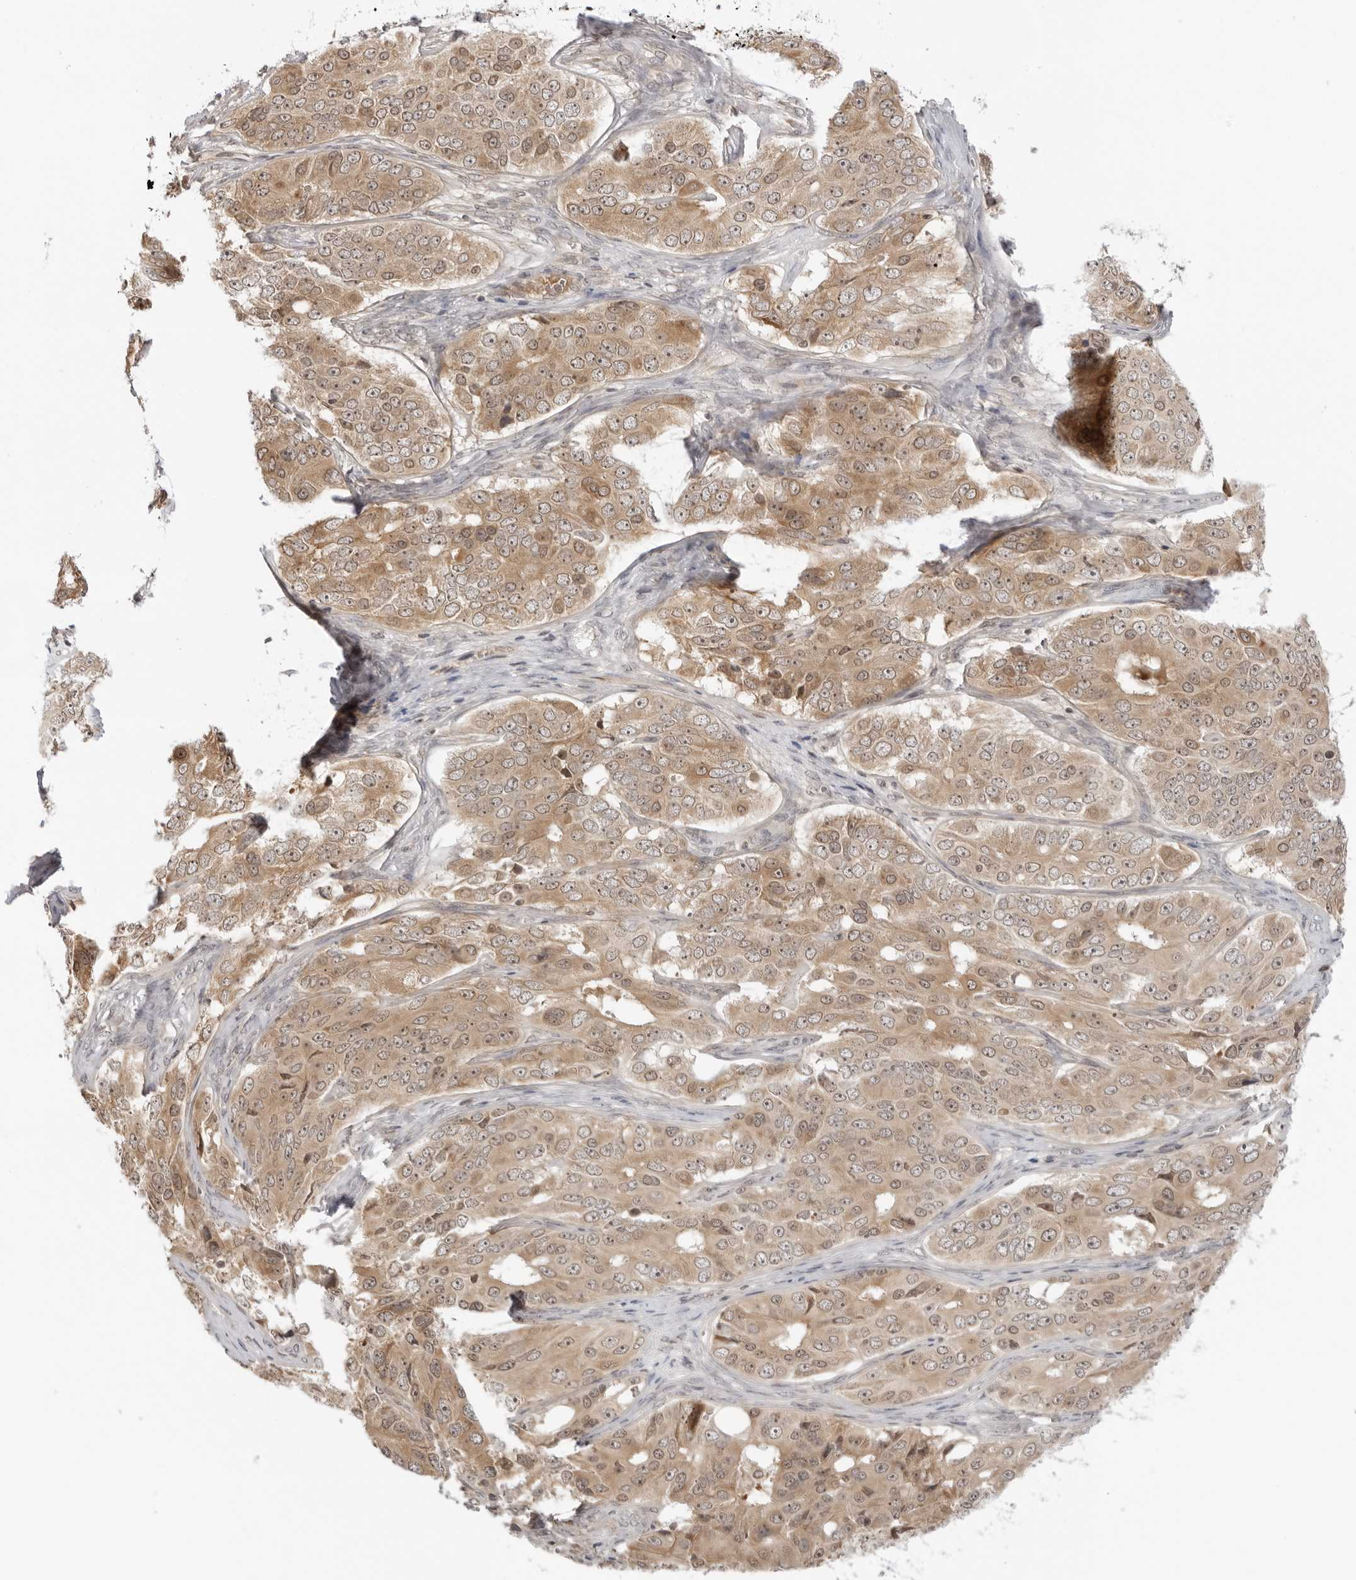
{"staining": {"intensity": "moderate", "quantity": ">75%", "location": "cytoplasmic/membranous"}, "tissue": "ovarian cancer", "cell_type": "Tumor cells", "image_type": "cancer", "snomed": [{"axis": "morphology", "description": "Carcinoma, endometroid"}, {"axis": "topography", "description": "Ovary"}], "caption": "A histopathology image of human endometroid carcinoma (ovarian) stained for a protein displays moderate cytoplasmic/membranous brown staining in tumor cells.", "gene": "PRRC2C", "patient": {"sex": "female", "age": 51}}